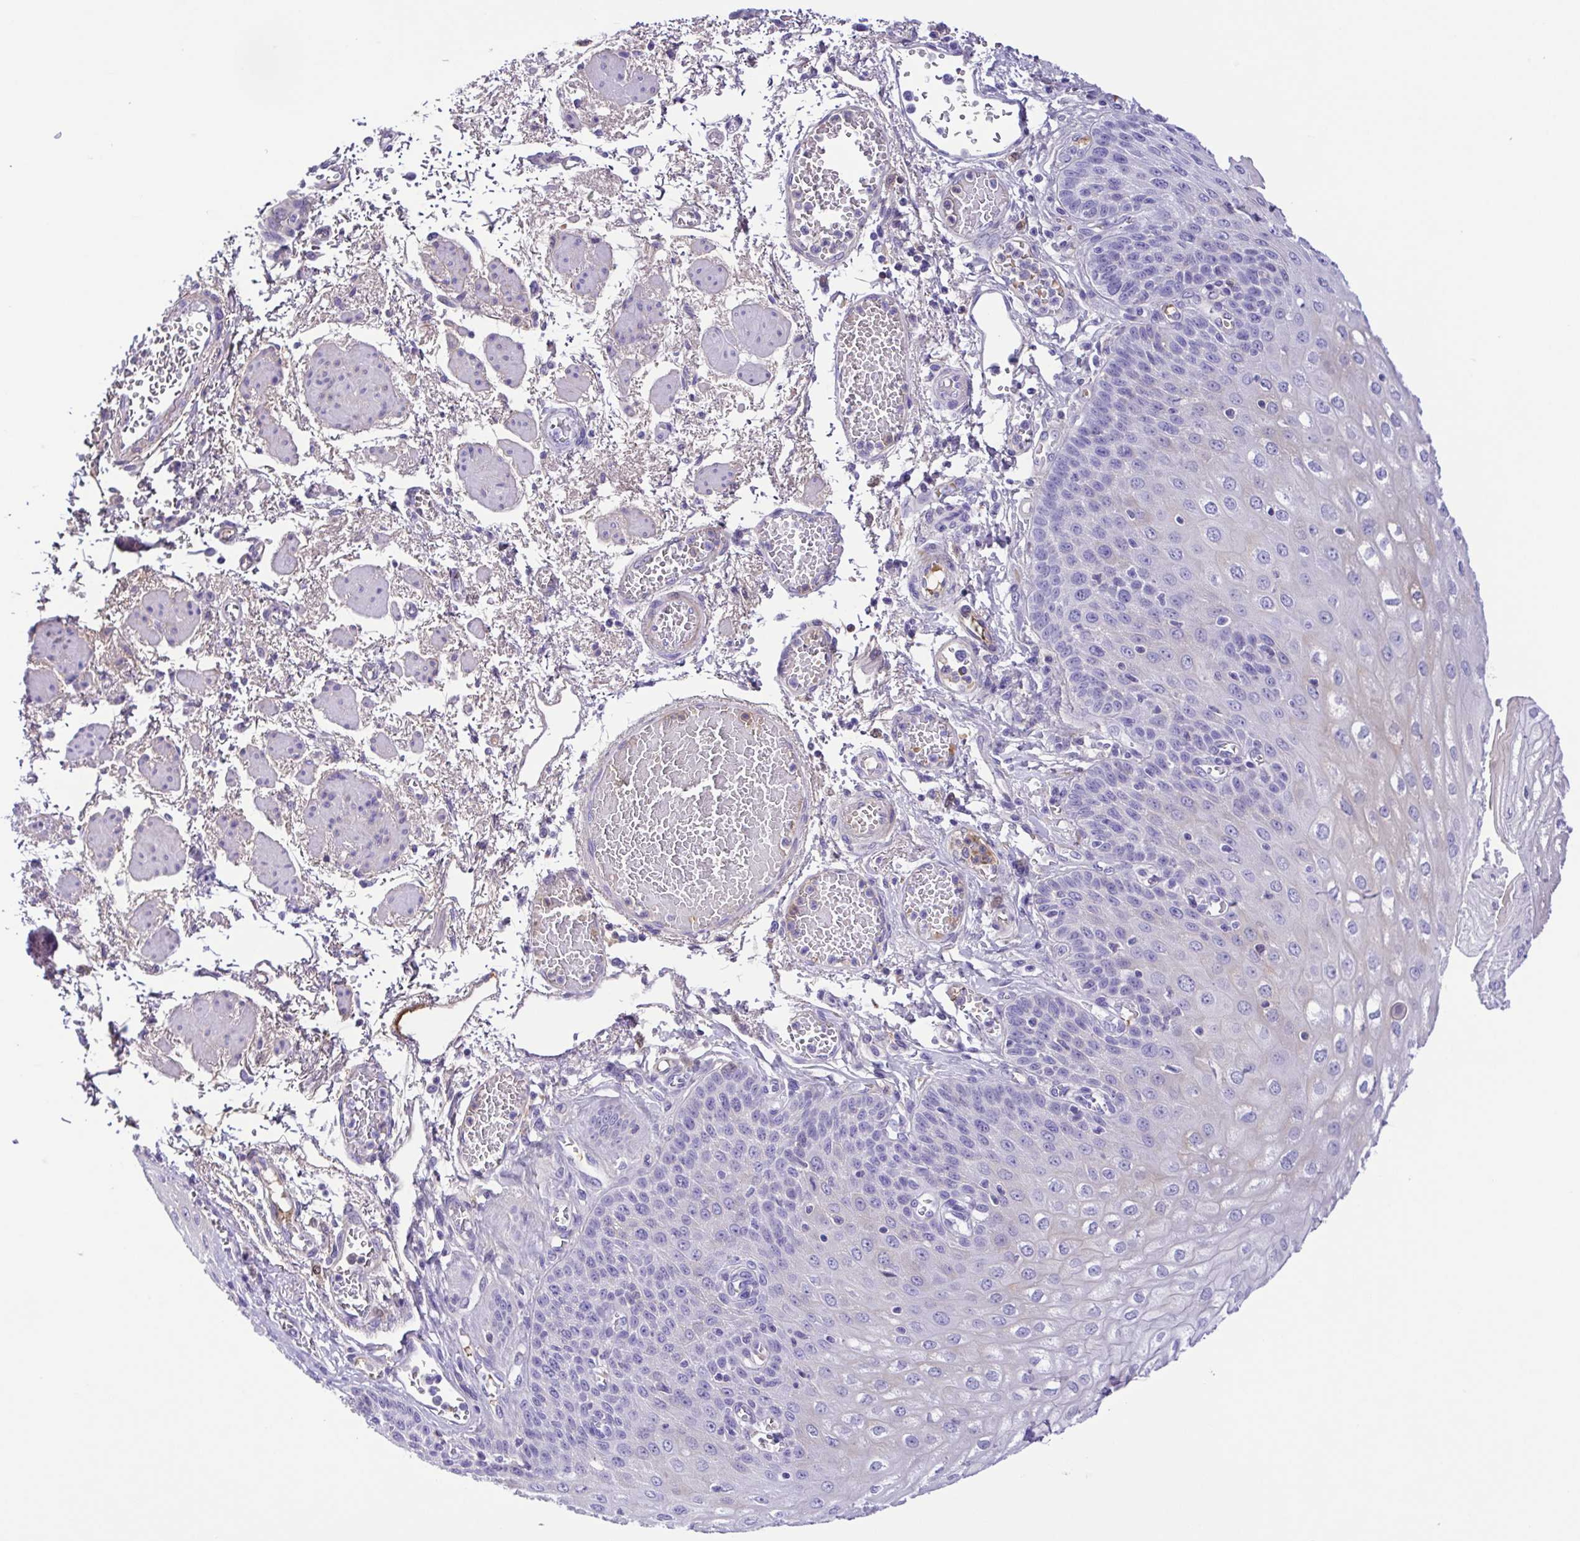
{"staining": {"intensity": "negative", "quantity": "none", "location": "none"}, "tissue": "esophagus", "cell_type": "Squamous epithelial cells", "image_type": "normal", "snomed": [{"axis": "morphology", "description": "Normal tissue, NOS"}, {"axis": "morphology", "description": "Adenocarcinoma, NOS"}, {"axis": "topography", "description": "Esophagus"}], "caption": "Squamous epithelial cells show no significant positivity in normal esophagus. (DAB (3,3'-diaminobenzidine) immunohistochemistry with hematoxylin counter stain).", "gene": "IGFL1", "patient": {"sex": "male", "age": 81}}